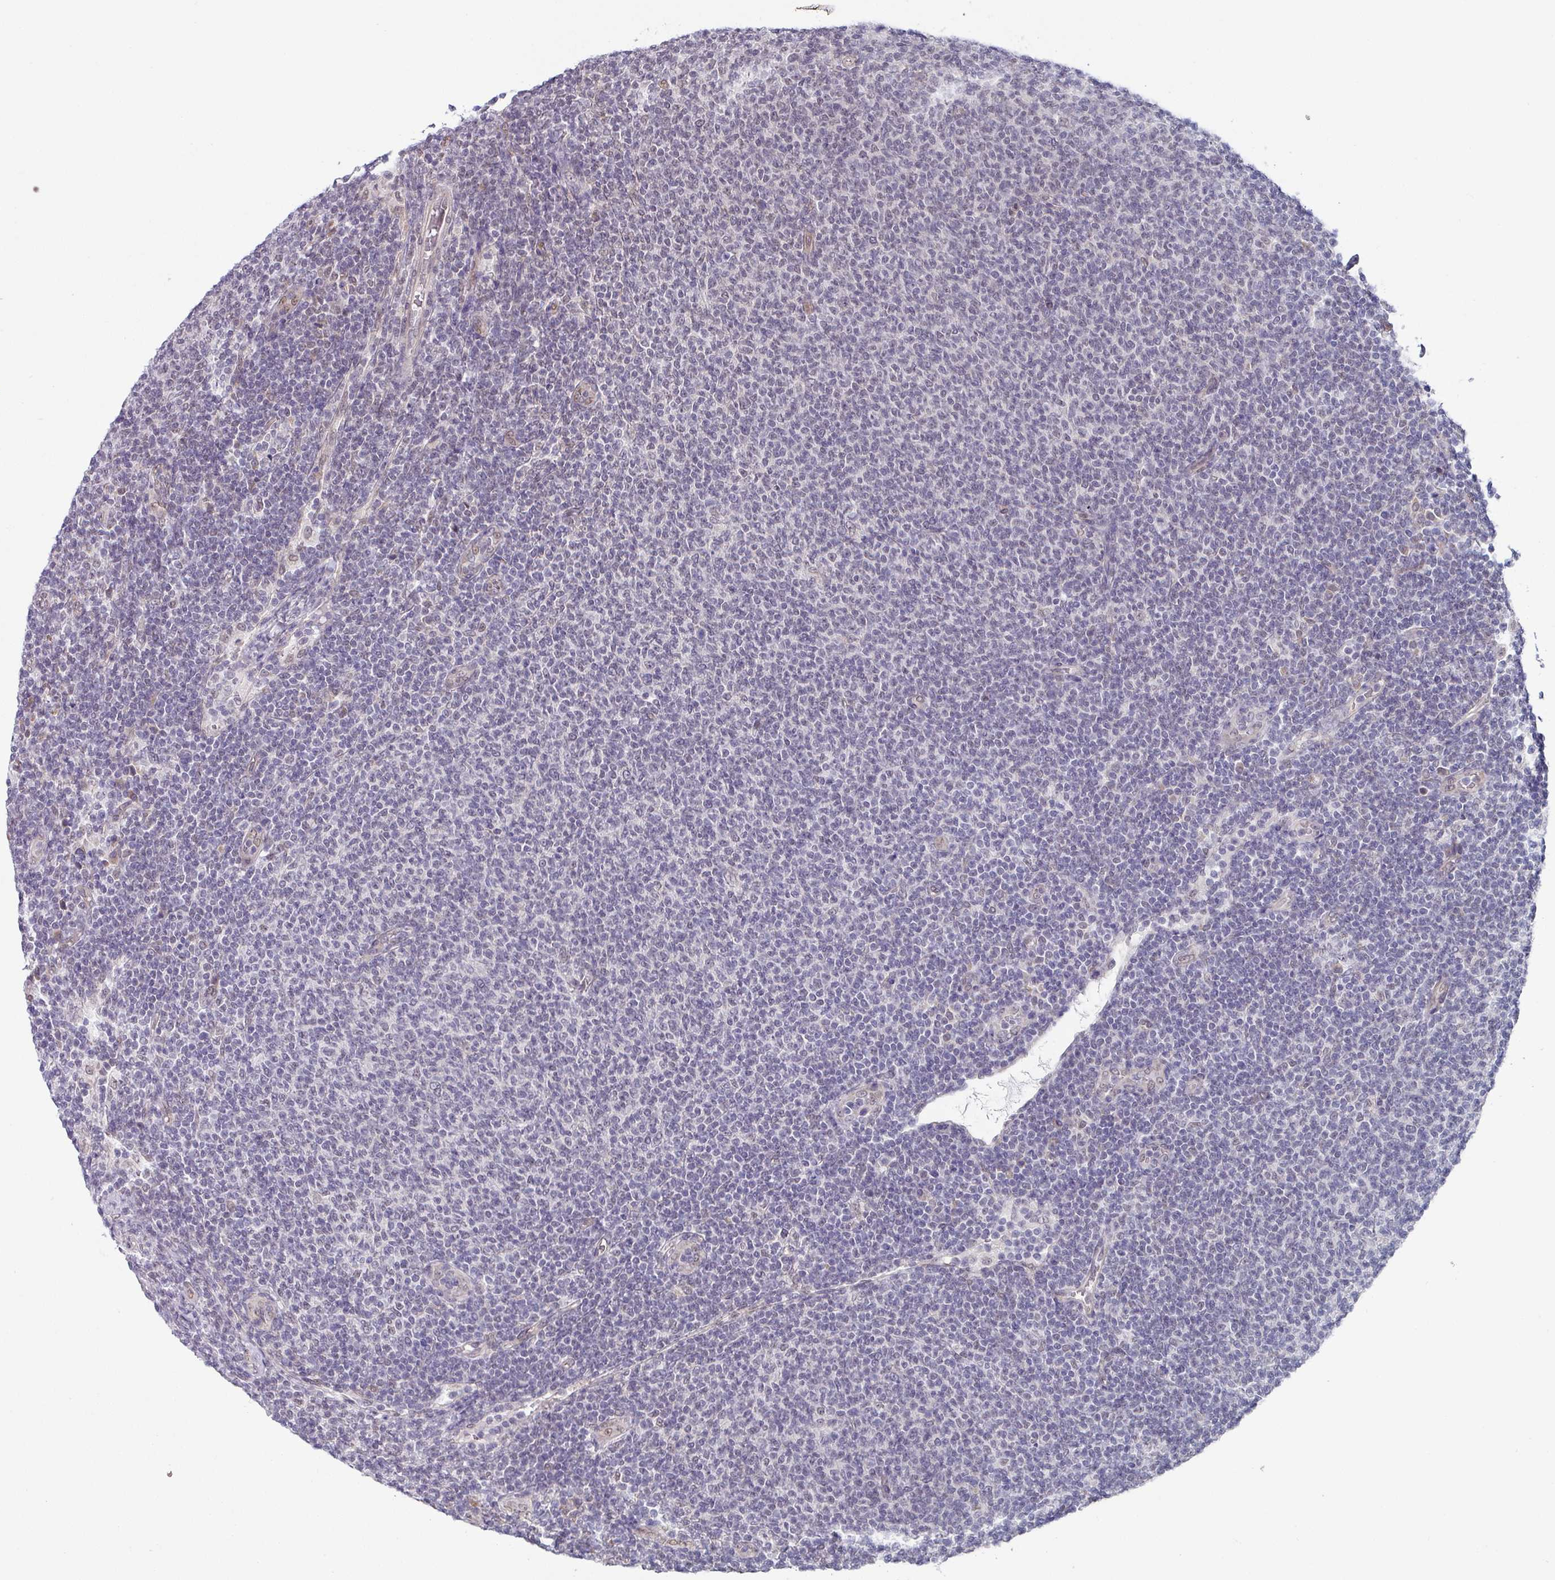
{"staining": {"intensity": "weak", "quantity": "25%-75%", "location": "nuclear"}, "tissue": "lymphoma", "cell_type": "Tumor cells", "image_type": "cancer", "snomed": [{"axis": "morphology", "description": "Malignant lymphoma, non-Hodgkin's type, Low grade"}, {"axis": "topography", "description": "Lymph node"}], "caption": "A brown stain shows weak nuclear expression of a protein in lymphoma tumor cells.", "gene": "TMED5", "patient": {"sex": "male", "age": 66}}